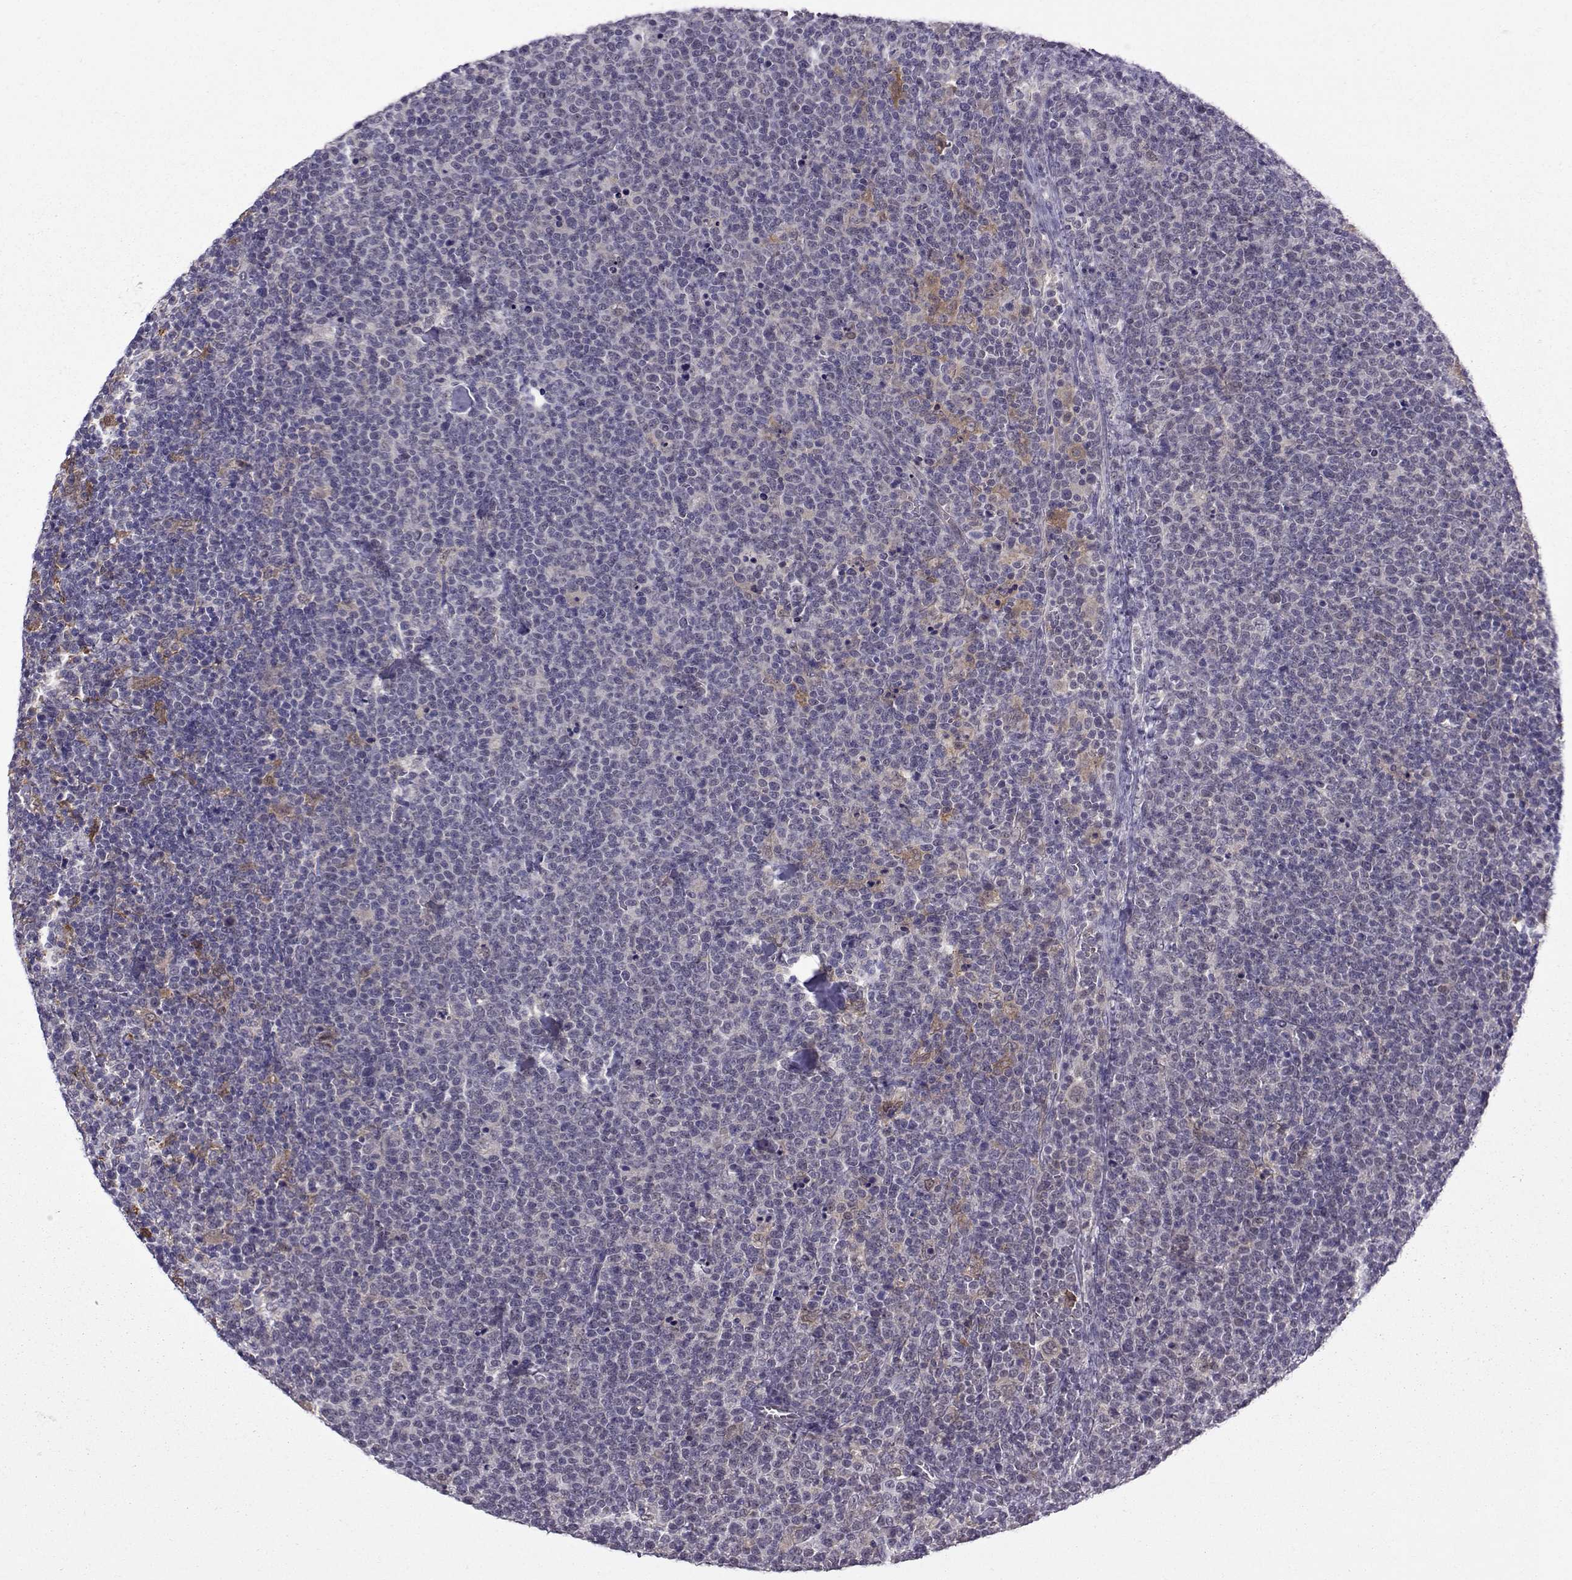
{"staining": {"intensity": "negative", "quantity": "none", "location": "none"}, "tissue": "lymphoma", "cell_type": "Tumor cells", "image_type": "cancer", "snomed": [{"axis": "morphology", "description": "Malignant lymphoma, non-Hodgkin's type, High grade"}, {"axis": "topography", "description": "Lymph node"}], "caption": "This is an immunohistochemistry (IHC) image of human lymphoma. There is no staining in tumor cells.", "gene": "DDX20", "patient": {"sex": "male", "age": 61}}